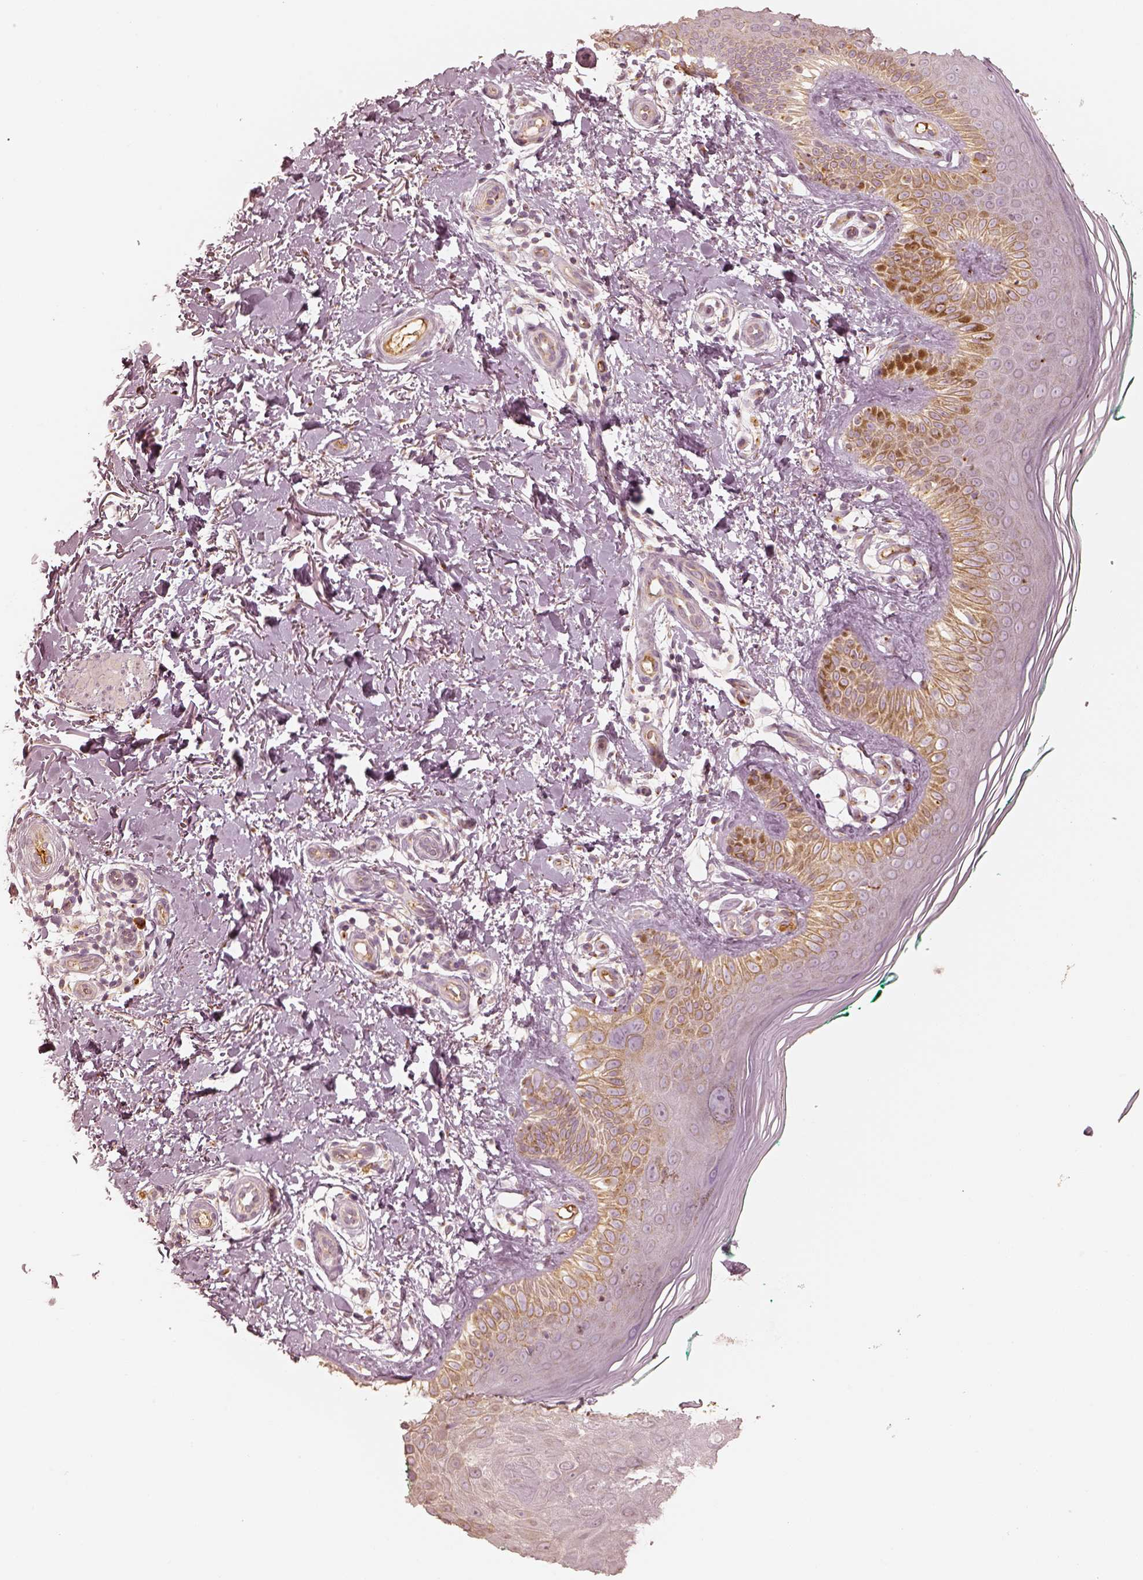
{"staining": {"intensity": "negative", "quantity": "none", "location": "none"}, "tissue": "skin", "cell_type": "Fibroblasts", "image_type": "normal", "snomed": [{"axis": "morphology", "description": "Normal tissue, NOS"}, {"axis": "morphology", "description": "Inflammation, NOS"}, {"axis": "morphology", "description": "Fibrosis, NOS"}, {"axis": "topography", "description": "Skin"}], "caption": "An immunohistochemistry (IHC) micrograph of benign skin is shown. There is no staining in fibroblasts of skin.", "gene": "GORASP2", "patient": {"sex": "male", "age": 71}}